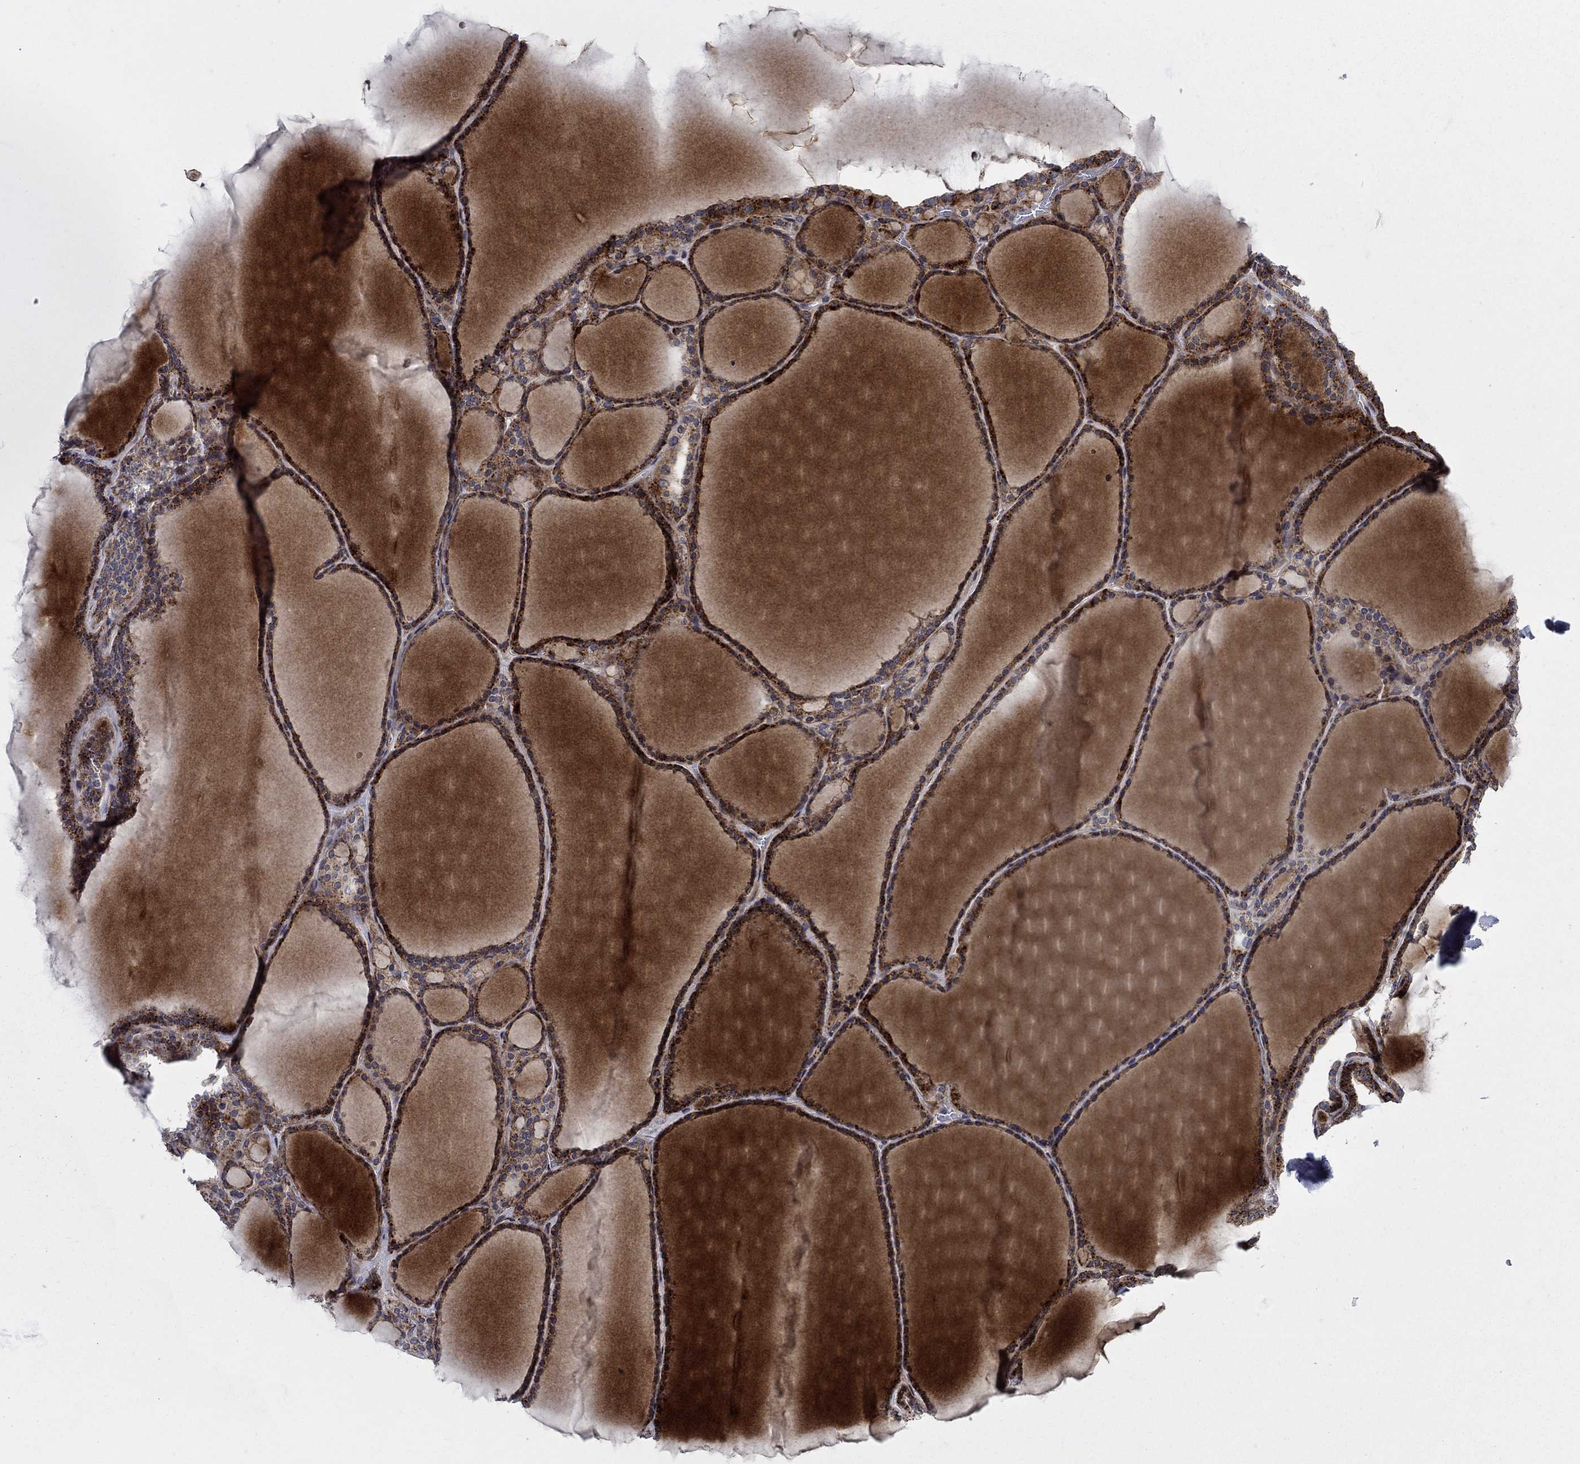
{"staining": {"intensity": "strong", "quantity": ">75%", "location": "cytoplasmic/membranous"}, "tissue": "thyroid gland", "cell_type": "Glandular cells", "image_type": "normal", "snomed": [{"axis": "morphology", "description": "Normal tissue, NOS"}, {"axis": "topography", "description": "Thyroid gland"}], "caption": "DAB (3,3'-diaminobenzidine) immunohistochemical staining of normal thyroid gland reveals strong cytoplasmic/membranous protein positivity in about >75% of glandular cells. The staining is performed using DAB brown chromogen to label protein expression. The nuclei are counter-stained blue using hematoxylin.", "gene": "SLC7A1", "patient": {"sex": "male", "age": 63}}